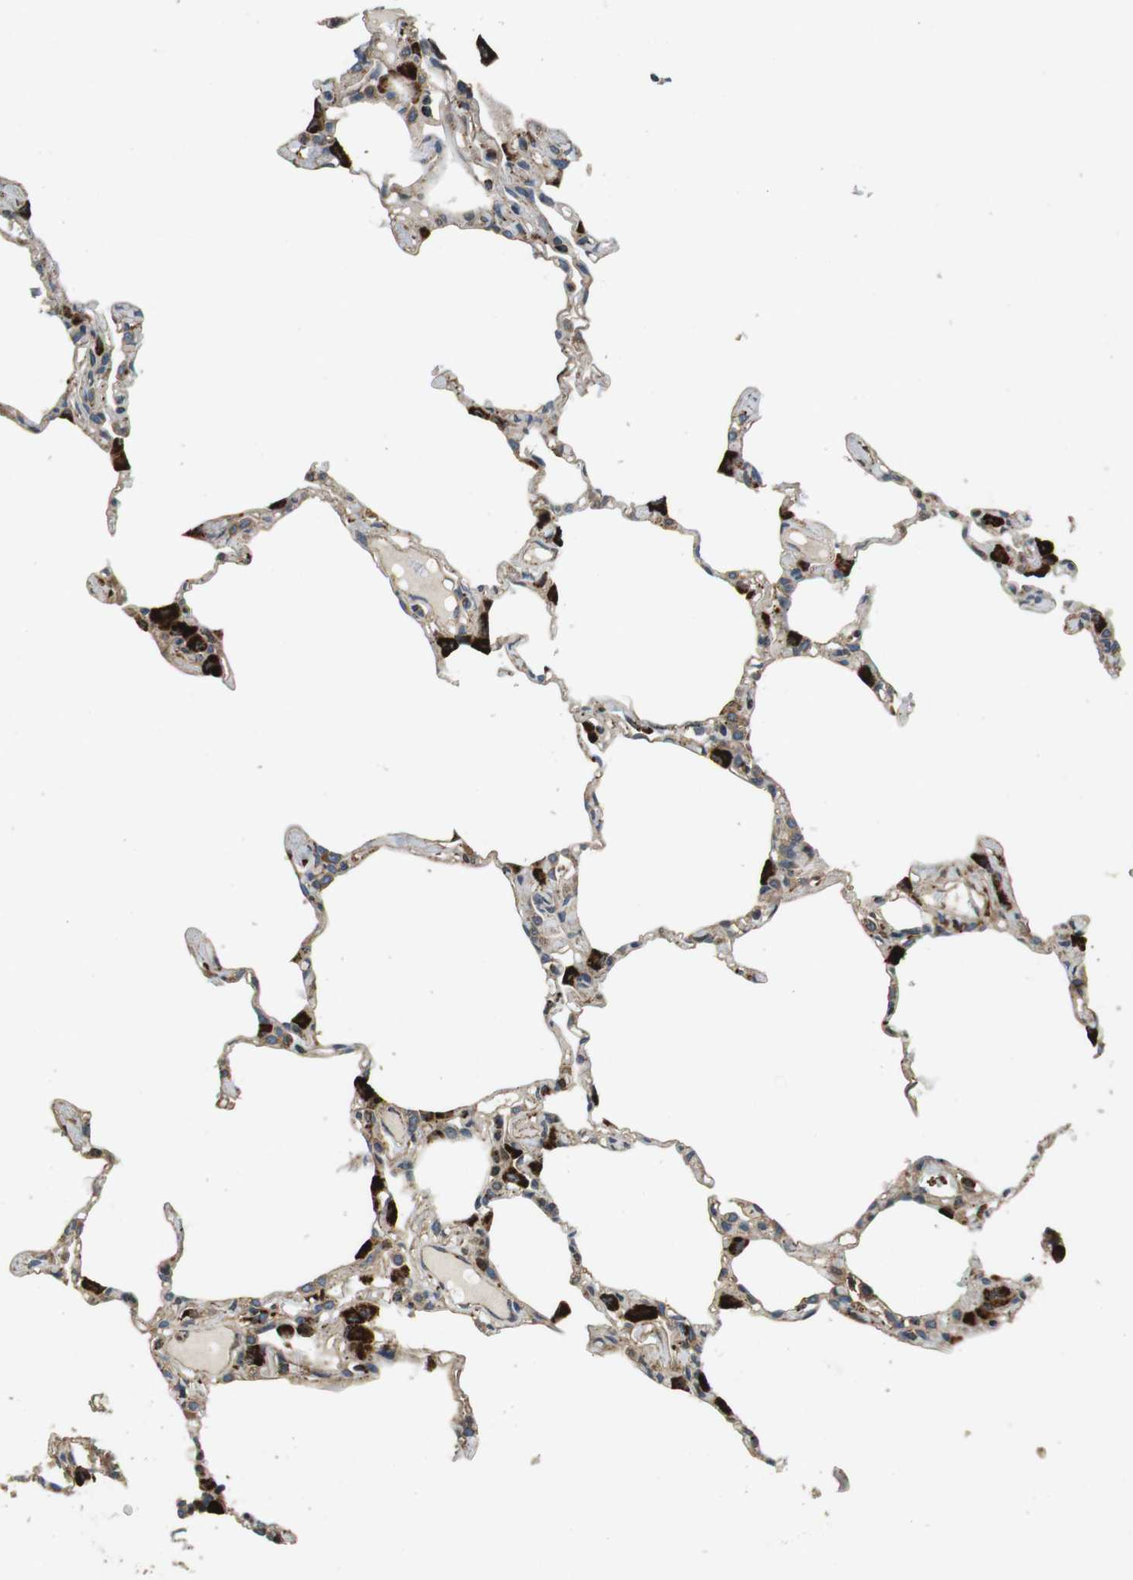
{"staining": {"intensity": "weak", "quantity": "25%-75%", "location": "cytoplasmic/membranous"}, "tissue": "lung", "cell_type": "Alveolar cells", "image_type": "normal", "snomed": [{"axis": "morphology", "description": "Normal tissue, NOS"}, {"axis": "topography", "description": "Lung"}], "caption": "Weak cytoplasmic/membranous staining is identified in about 25%-75% of alveolar cells in benign lung. (IHC, brightfield microscopy, high magnification).", "gene": "TXNRD1", "patient": {"sex": "female", "age": 49}}